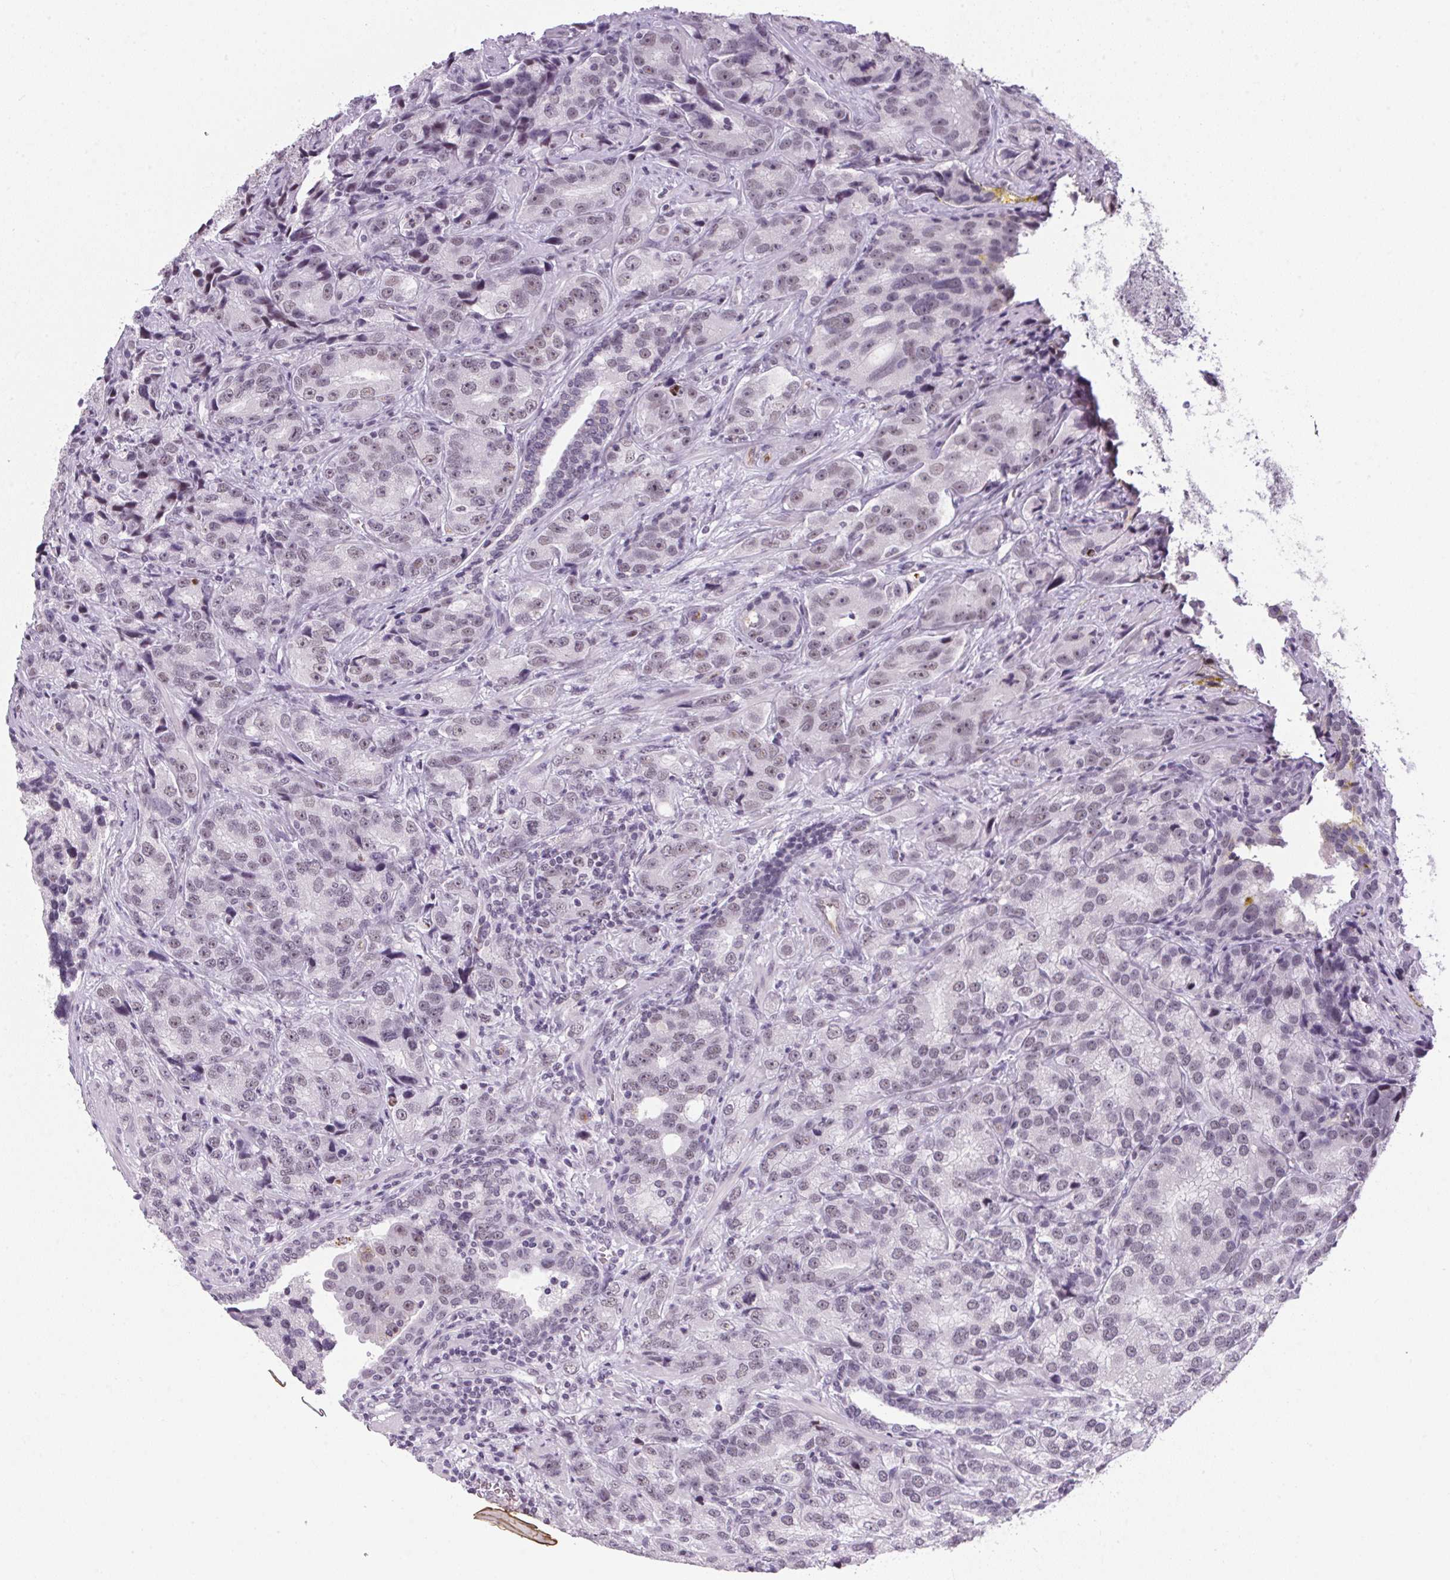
{"staining": {"intensity": "negative", "quantity": "none", "location": "none"}, "tissue": "prostate cancer", "cell_type": "Tumor cells", "image_type": "cancer", "snomed": [{"axis": "morphology", "description": "Adenocarcinoma, NOS"}, {"axis": "topography", "description": "Prostate"}], "caption": "IHC of prostate cancer shows no staining in tumor cells.", "gene": "SRSF7", "patient": {"sex": "male", "age": 63}}